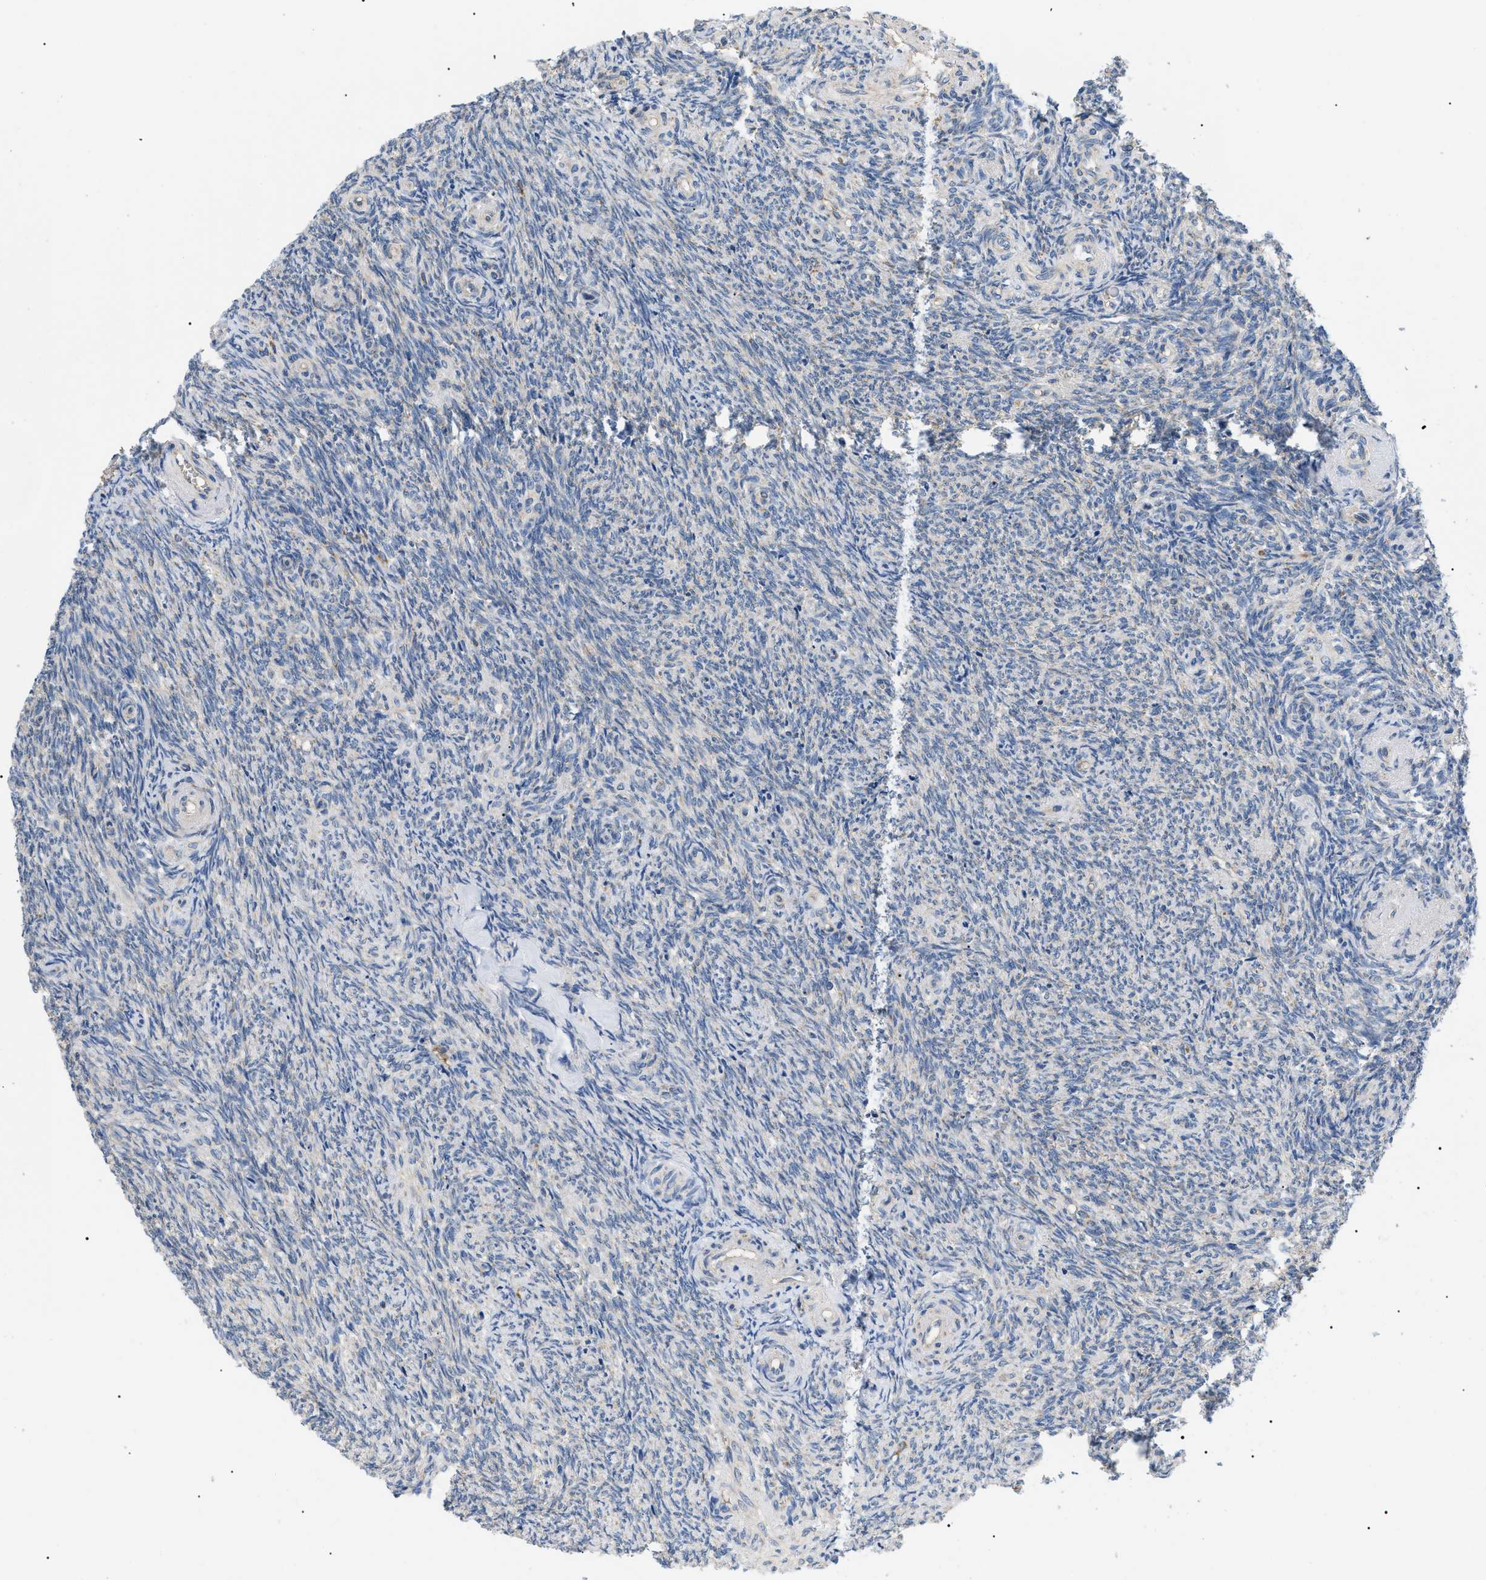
{"staining": {"intensity": "weak", "quantity": ">75%", "location": "cytoplasmic/membranous"}, "tissue": "ovary", "cell_type": "Follicle cells", "image_type": "normal", "snomed": [{"axis": "morphology", "description": "Normal tissue, NOS"}, {"axis": "topography", "description": "Ovary"}], "caption": "Ovary was stained to show a protein in brown. There is low levels of weak cytoplasmic/membranous expression in approximately >75% of follicle cells. Immunohistochemistry stains the protein of interest in brown and the nuclei are stained blue.", "gene": "TOMM6", "patient": {"sex": "female", "age": 41}}